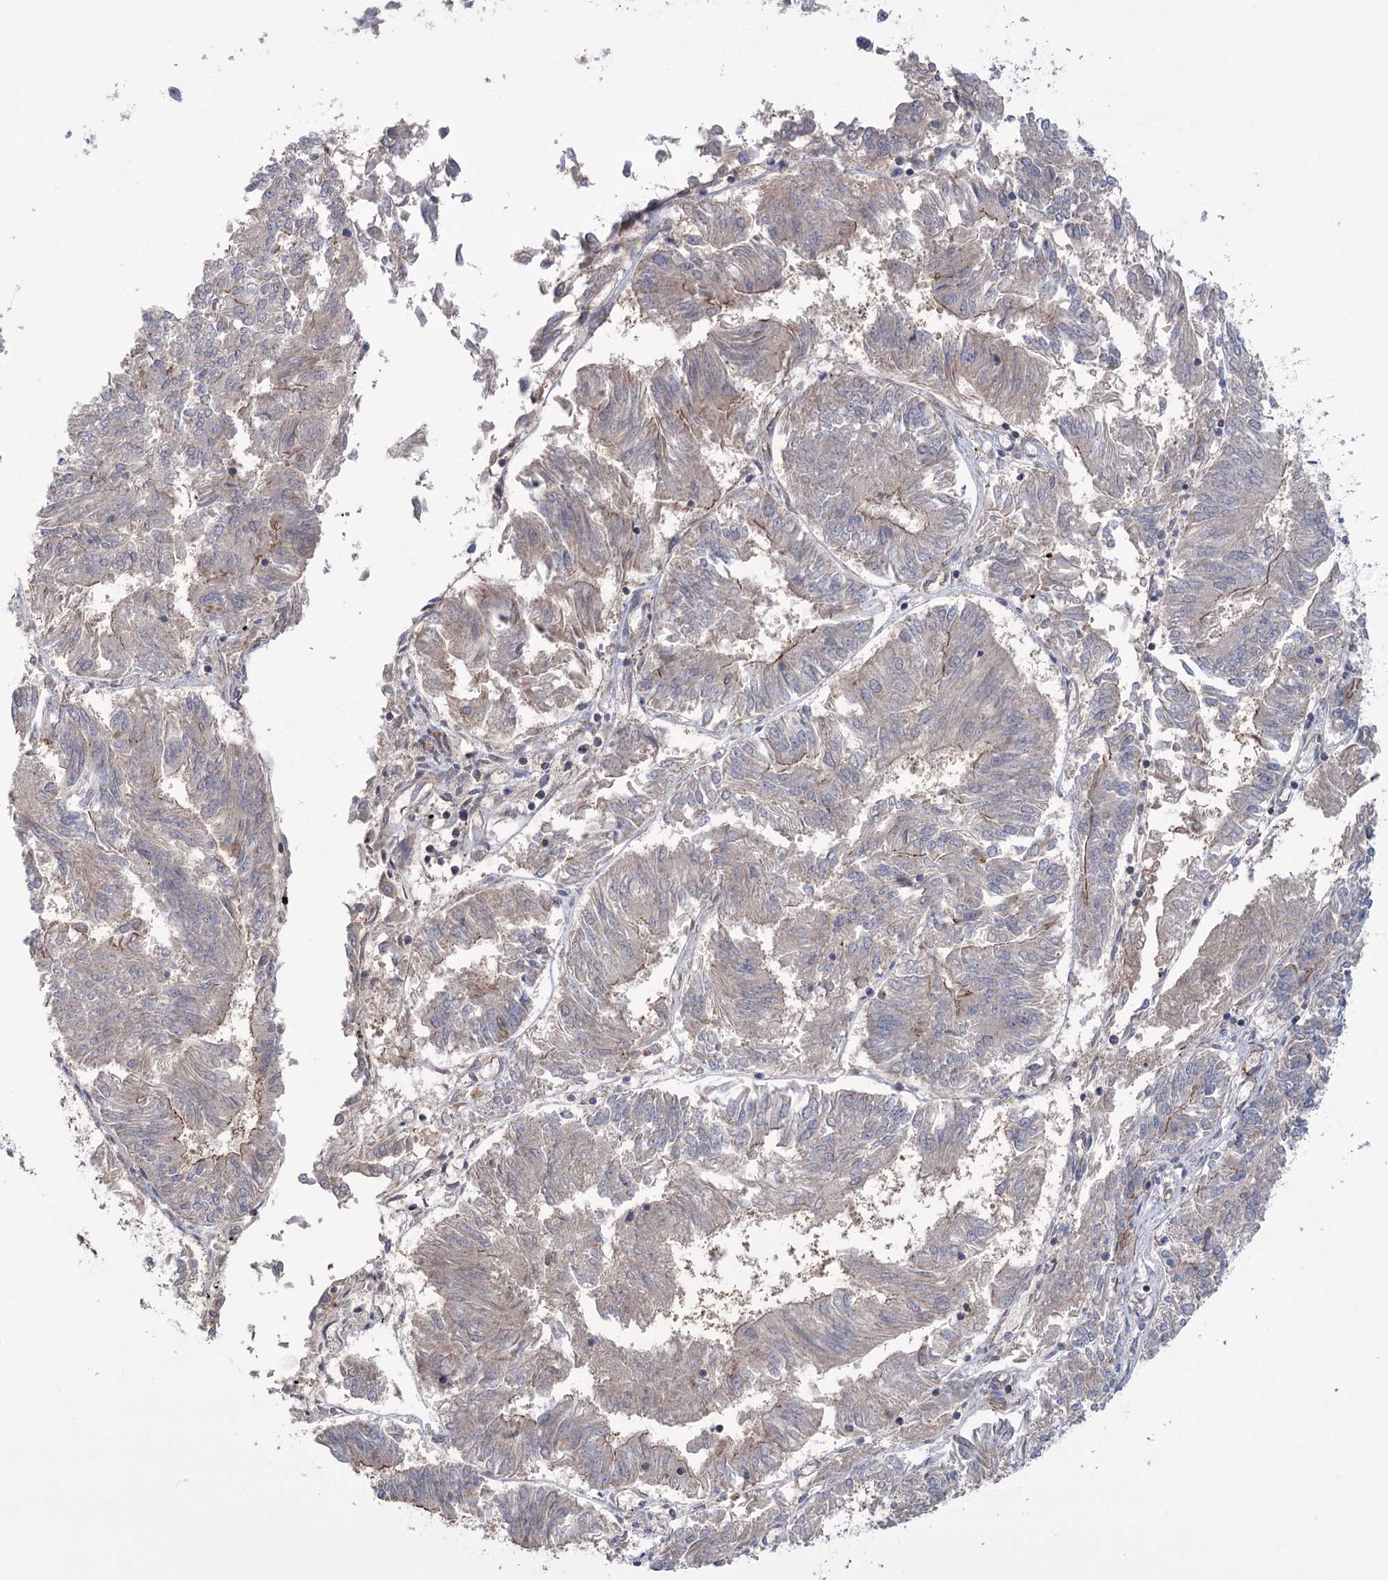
{"staining": {"intensity": "moderate", "quantity": "<25%", "location": "cytoplasmic/membranous"}, "tissue": "endometrial cancer", "cell_type": "Tumor cells", "image_type": "cancer", "snomed": [{"axis": "morphology", "description": "Adenocarcinoma, NOS"}, {"axis": "topography", "description": "Endometrium"}], "caption": "Protein staining shows moderate cytoplasmic/membranous positivity in approximately <25% of tumor cells in endometrial adenocarcinoma. (brown staining indicates protein expression, while blue staining denotes nuclei).", "gene": "TRIM71", "patient": {"sex": "female", "age": 58}}